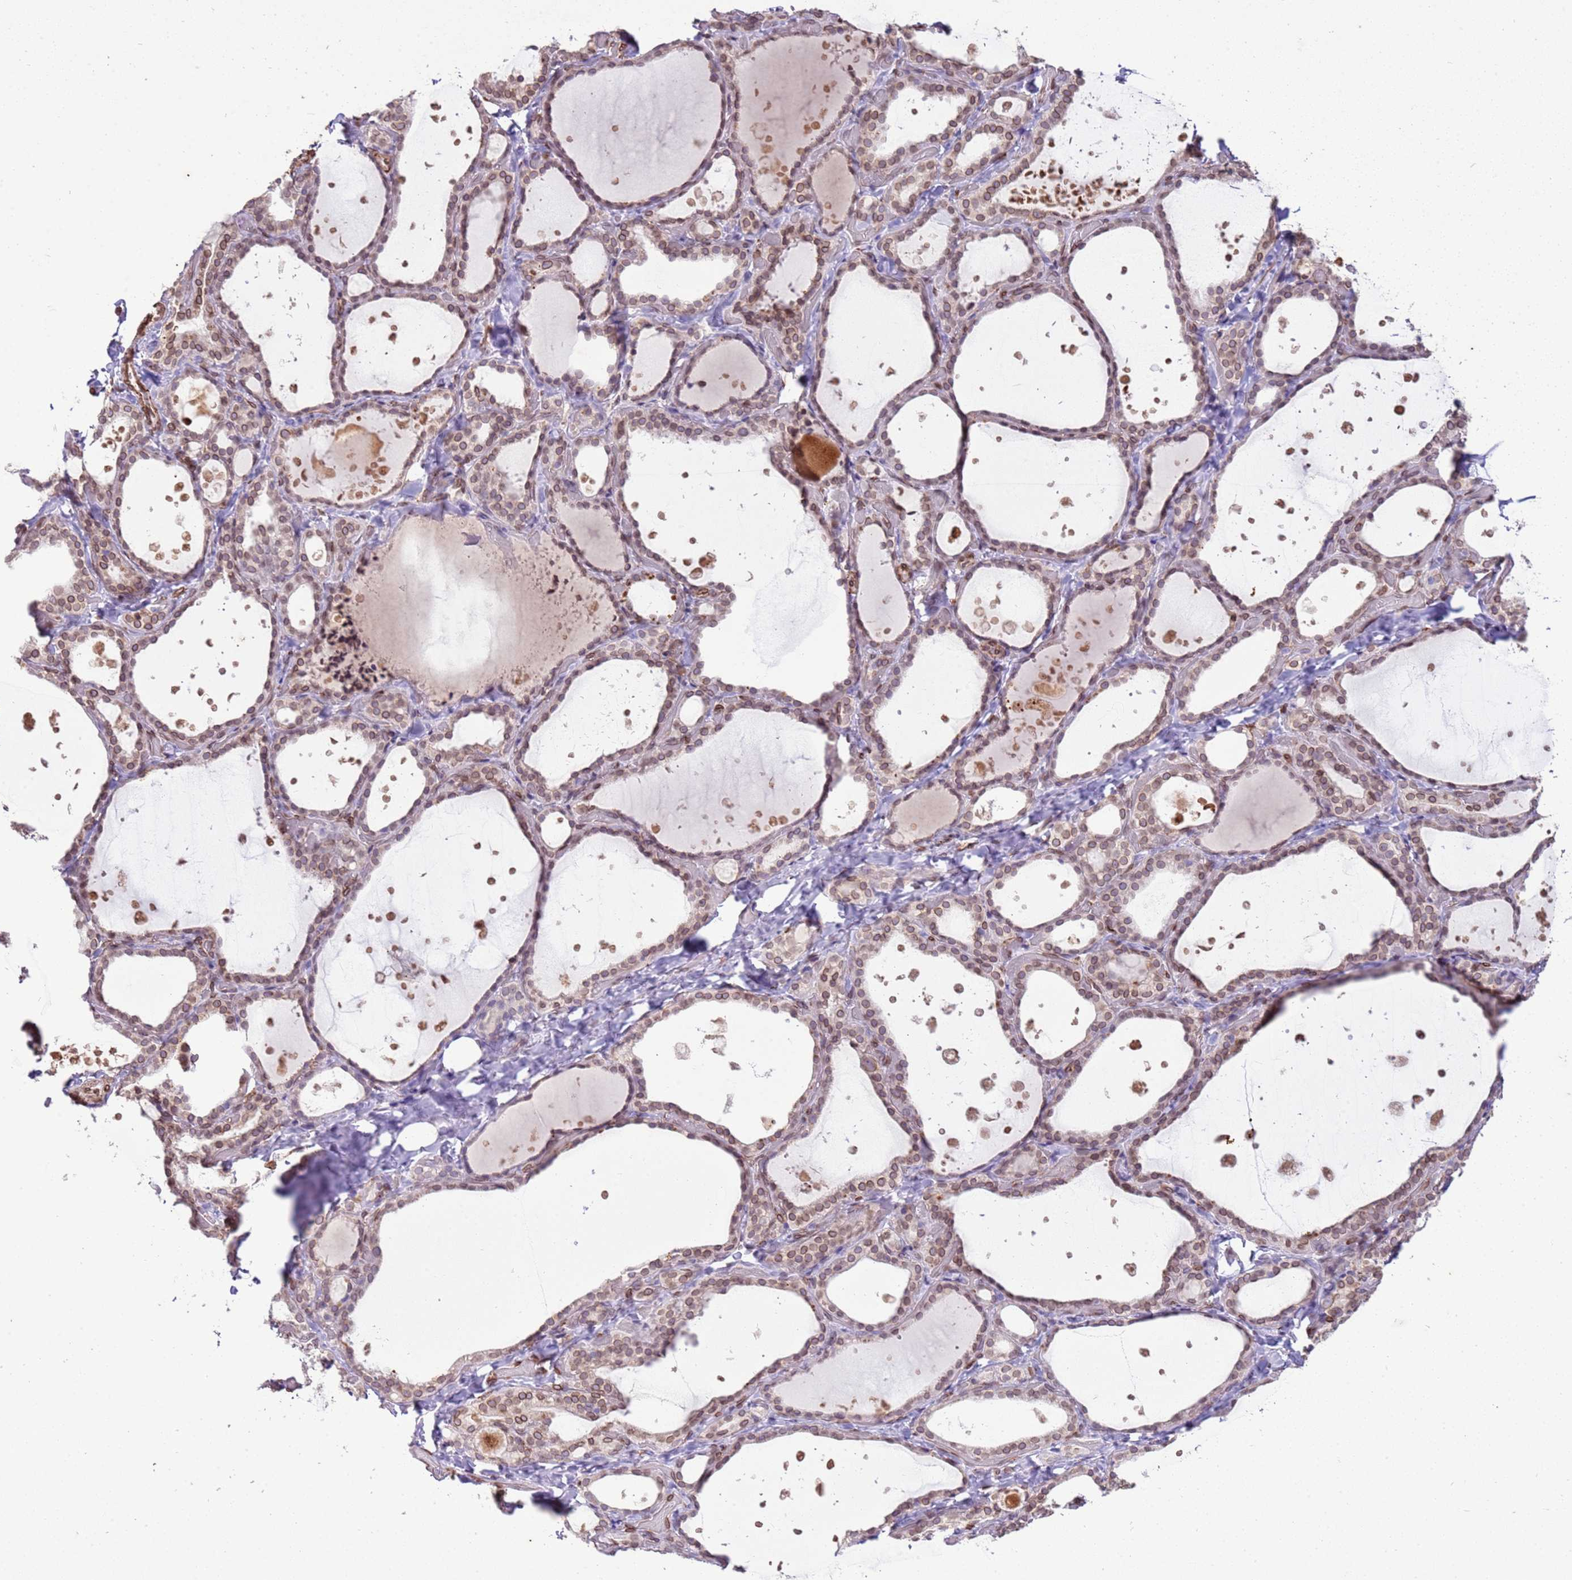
{"staining": {"intensity": "moderate", "quantity": ">75%", "location": "cytoplasmic/membranous,nuclear"}, "tissue": "thyroid gland", "cell_type": "Glandular cells", "image_type": "normal", "snomed": [{"axis": "morphology", "description": "Normal tissue, NOS"}, {"axis": "topography", "description": "Thyroid gland"}], "caption": "This photomicrograph displays immunohistochemistry staining of normal human thyroid gland, with medium moderate cytoplasmic/membranous,nuclear staining in approximately >75% of glandular cells.", "gene": "TMEM47", "patient": {"sex": "female", "age": 44}}